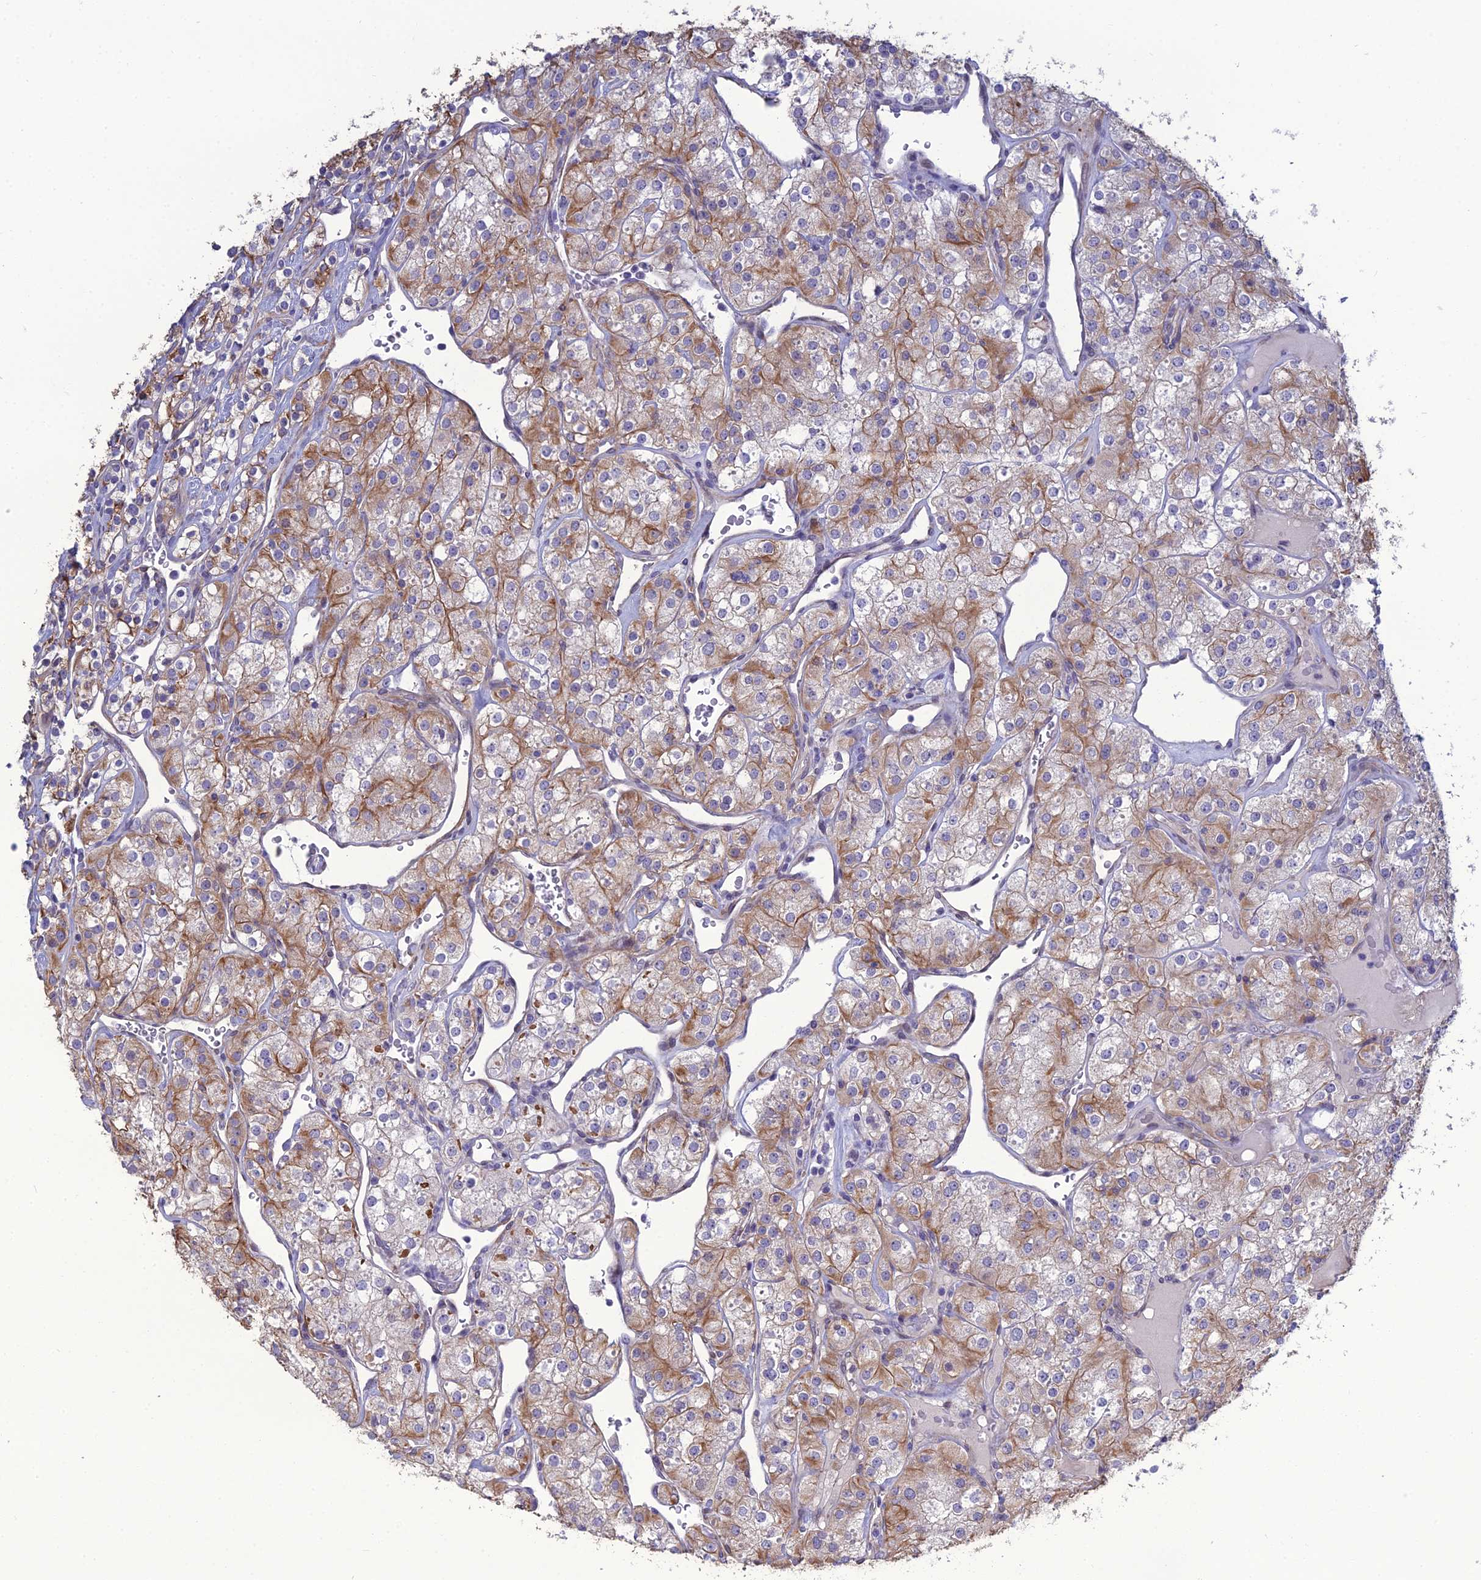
{"staining": {"intensity": "moderate", "quantity": "25%-75%", "location": "cytoplasmic/membranous"}, "tissue": "renal cancer", "cell_type": "Tumor cells", "image_type": "cancer", "snomed": [{"axis": "morphology", "description": "Adenocarcinoma, NOS"}, {"axis": "topography", "description": "Kidney"}], "caption": "There is medium levels of moderate cytoplasmic/membranous staining in tumor cells of renal cancer, as demonstrated by immunohistochemical staining (brown color).", "gene": "LZTS2", "patient": {"sex": "male", "age": 77}}